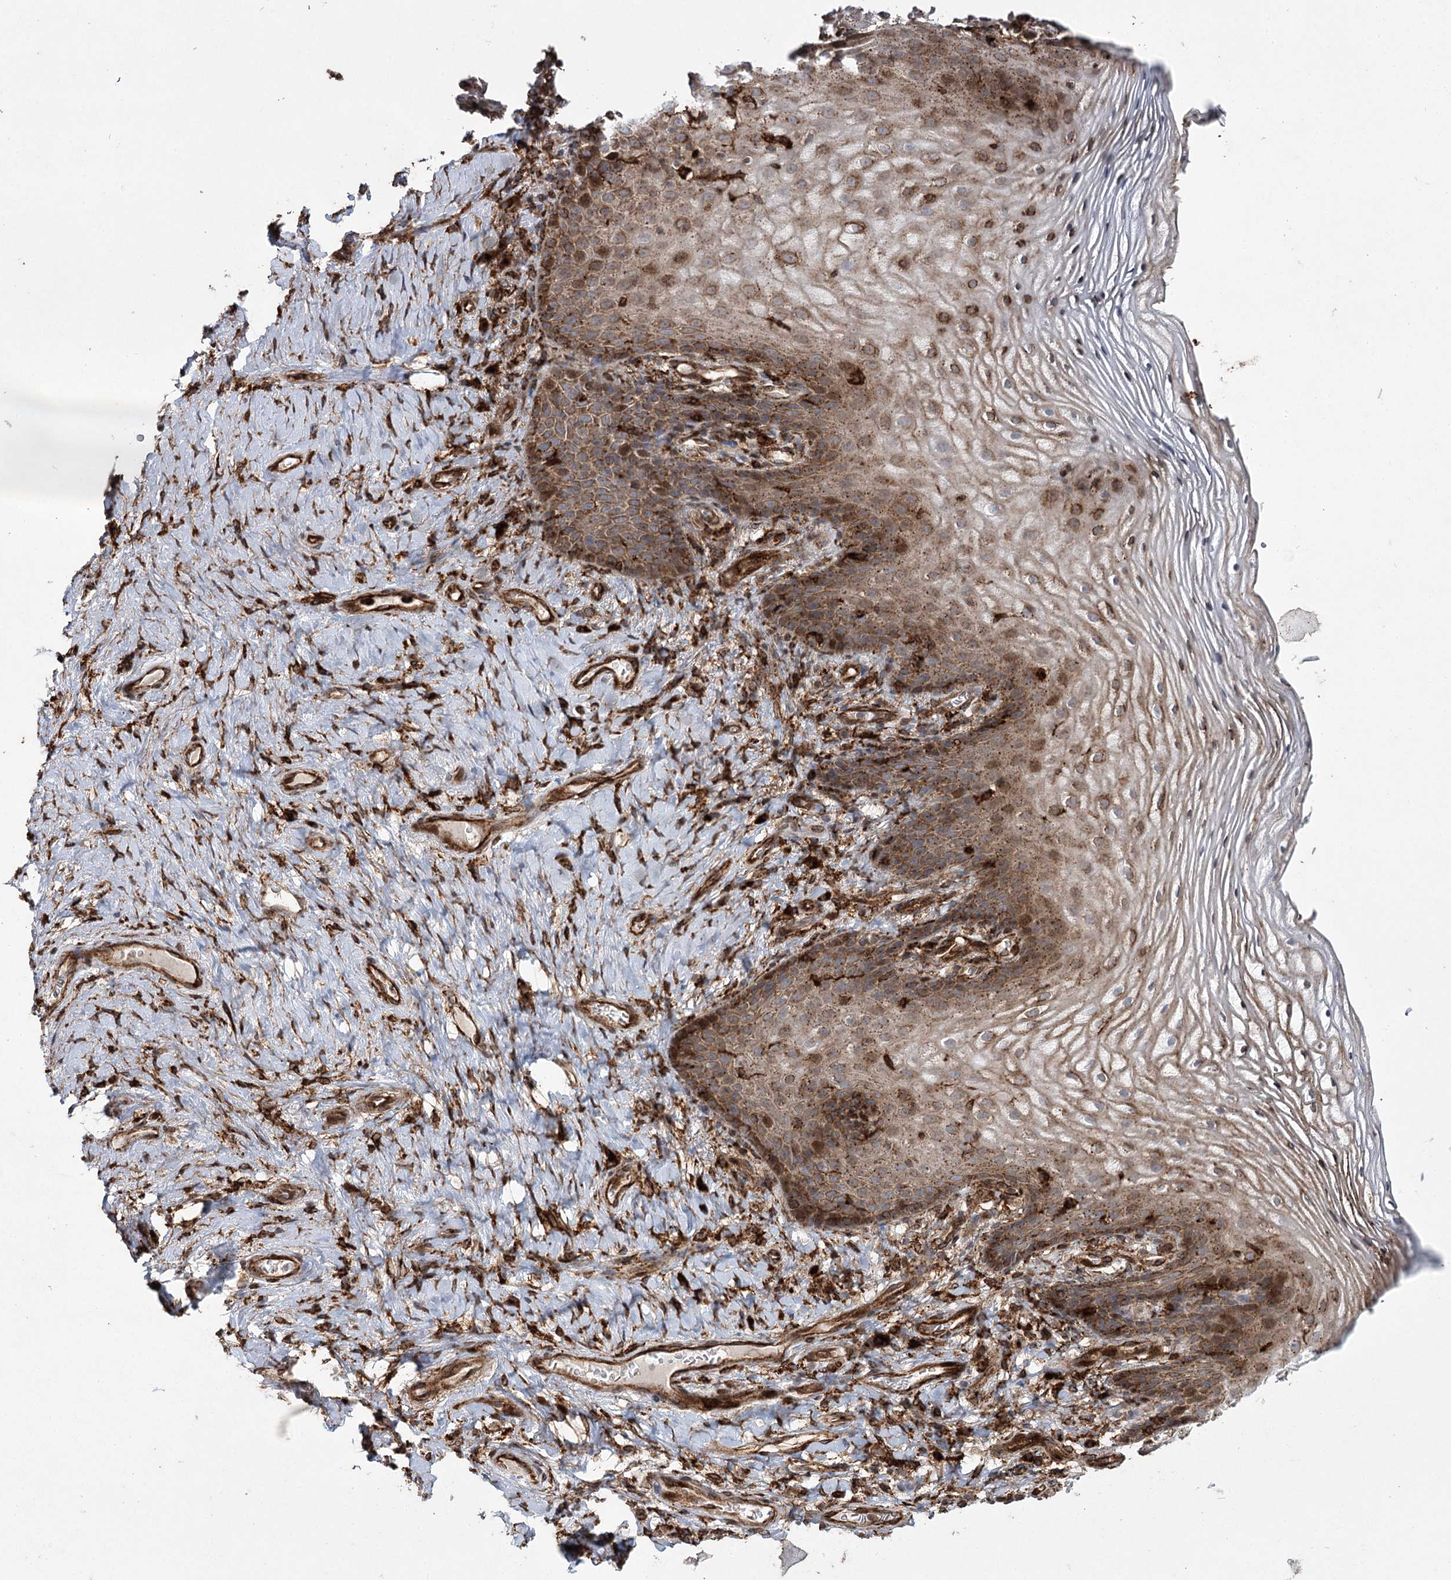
{"staining": {"intensity": "moderate", "quantity": "25%-75%", "location": "cytoplasmic/membranous,nuclear"}, "tissue": "vagina", "cell_type": "Squamous epithelial cells", "image_type": "normal", "snomed": [{"axis": "morphology", "description": "Normal tissue, NOS"}, {"axis": "topography", "description": "Vagina"}], "caption": "Protein expression analysis of normal human vagina reveals moderate cytoplasmic/membranous,nuclear staining in about 25%-75% of squamous epithelial cells.", "gene": "DCUN1D4", "patient": {"sex": "female", "age": 60}}